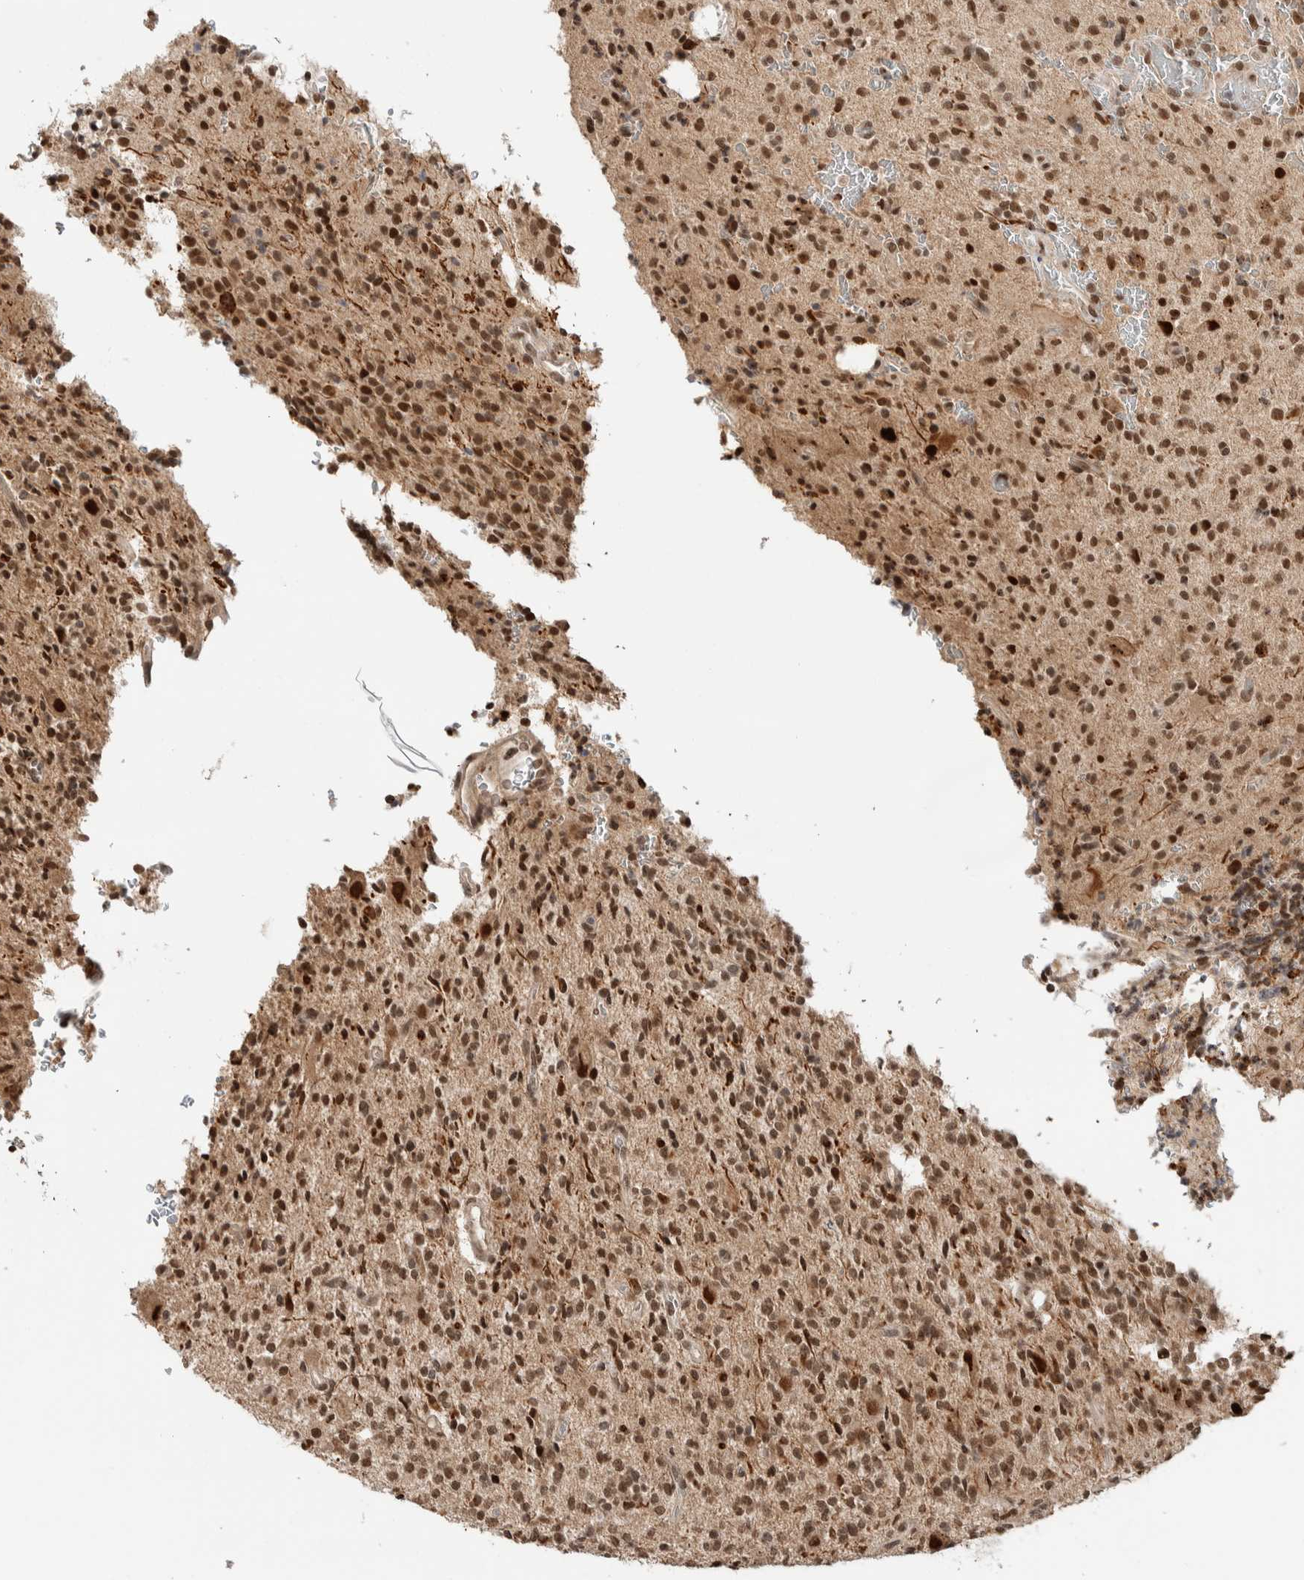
{"staining": {"intensity": "moderate", "quantity": ">75%", "location": "cytoplasmic/membranous,nuclear"}, "tissue": "glioma", "cell_type": "Tumor cells", "image_type": "cancer", "snomed": [{"axis": "morphology", "description": "Glioma, malignant, High grade"}, {"axis": "topography", "description": "Brain"}], "caption": "Immunohistochemical staining of human malignant high-grade glioma demonstrates medium levels of moderate cytoplasmic/membranous and nuclear protein staining in approximately >75% of tumor cells.", "gene": "TNRC18", "patient": {"sex": "male", "age": 34}}